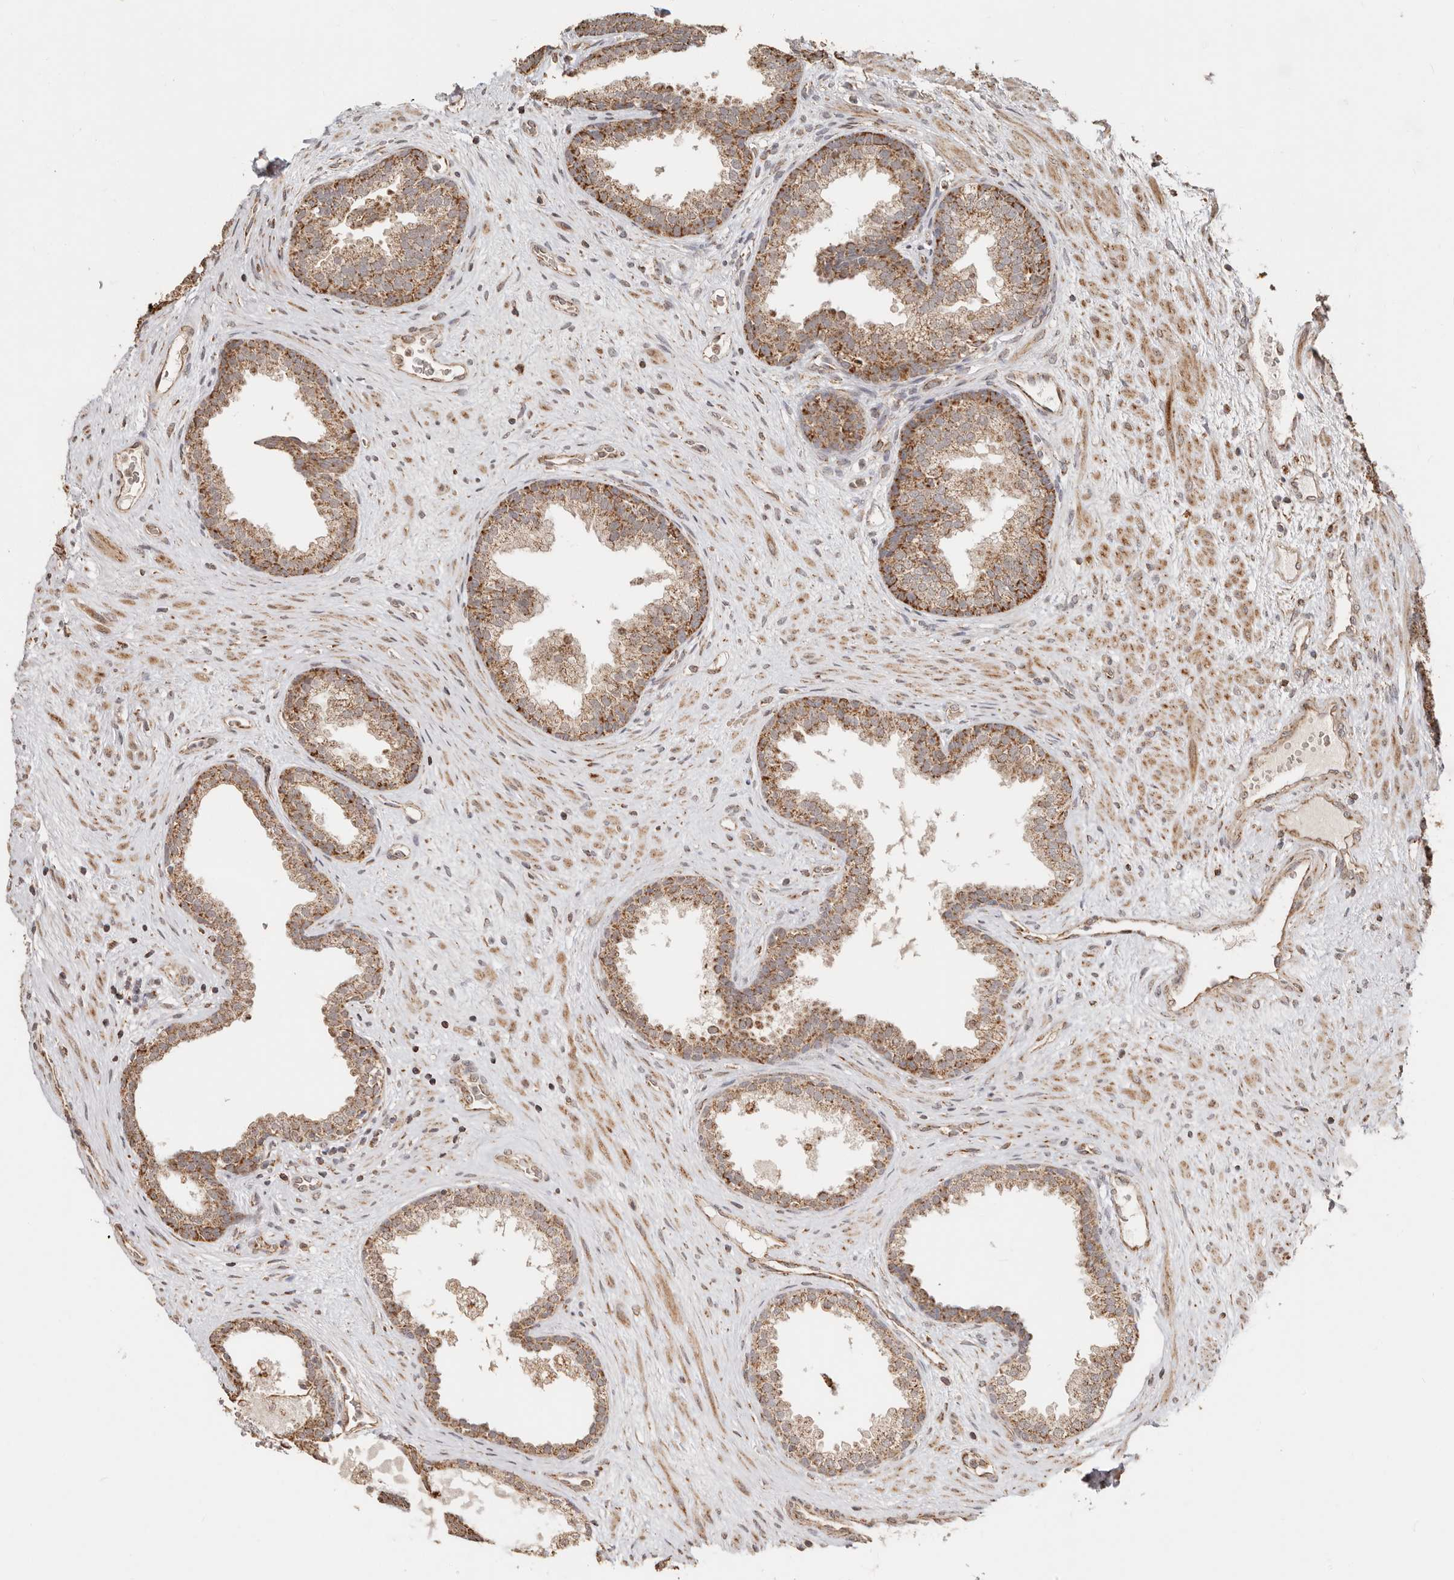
{"staining": {"intensity": "moderate", "quantity": ">75%", "location": "cytoplasmic/membranous"}, "tissue": "prostate", "cell_type": "Glandular cells", "image_type": "normal", "snomed": [{"axis": "morphology", "description": "Normal tissue, NOS"}, {"axis": "topography", "description": "Prostate"}], "caption": "Protein expression analysis of benign prostate reveals moderate cytoplasmic/membranous staining in about >75% of glandular cells.", "gene": "NDUFB11", "patient": {"sex": "male", "age": 76}}